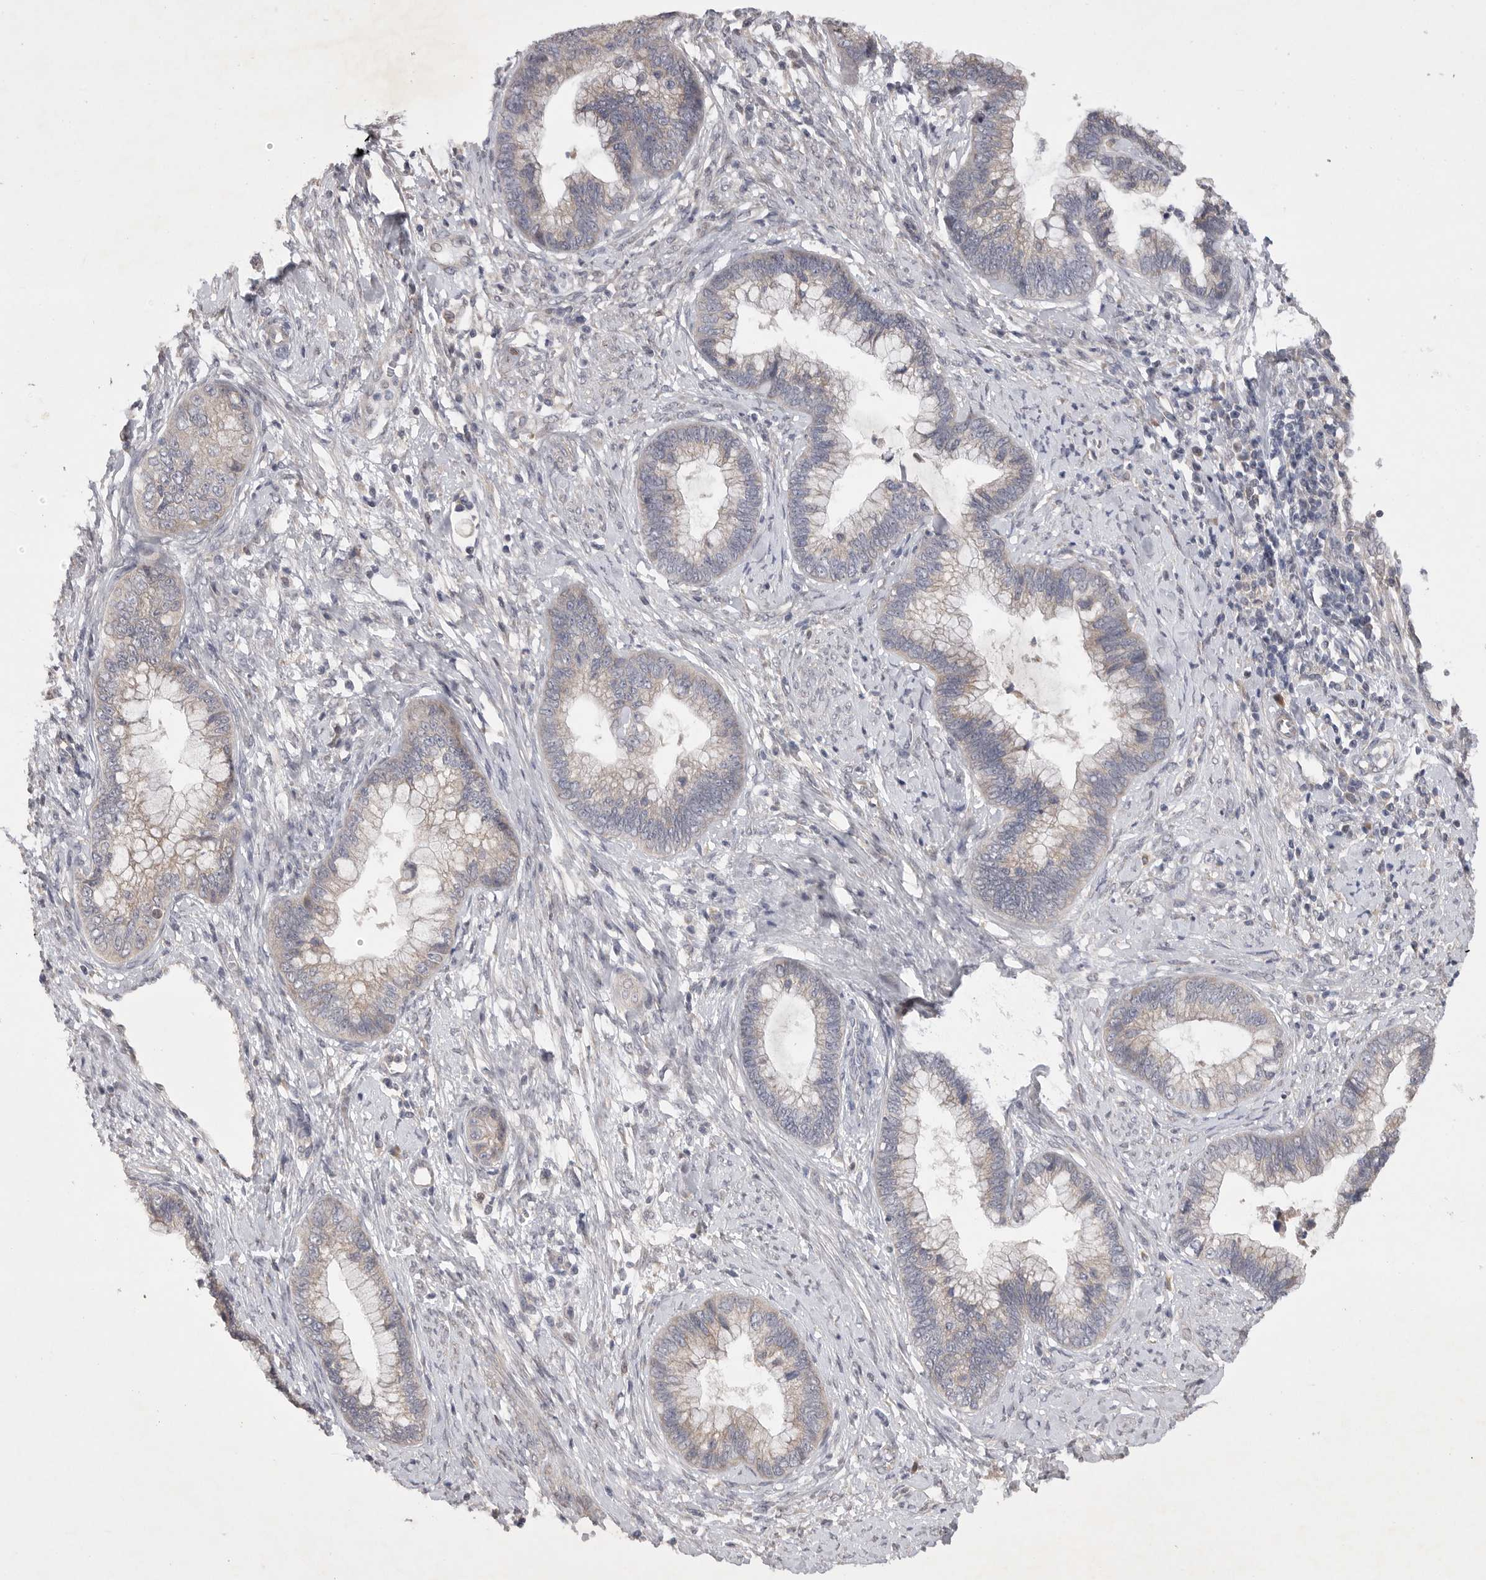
{"staining": {"intensity": "negative", "quantity": "none", "location": "none"}, "tissue": "cervical cancer", "cell_type": "Tumor cells", "image_type": "cancer", "snomed": [{"axis": "morphology", "description": "Adenocarcinoma, NOS"}, {"axis": "topography", "description": "Cervix"}], "caption": "This is an immunohistochemistry (IHC) micrograph of human adenocarcinoma (cervical). There is no positivity in tumor cells.", "gene": "EDEM3", "patient": {"sex": "female", "age": 44}}